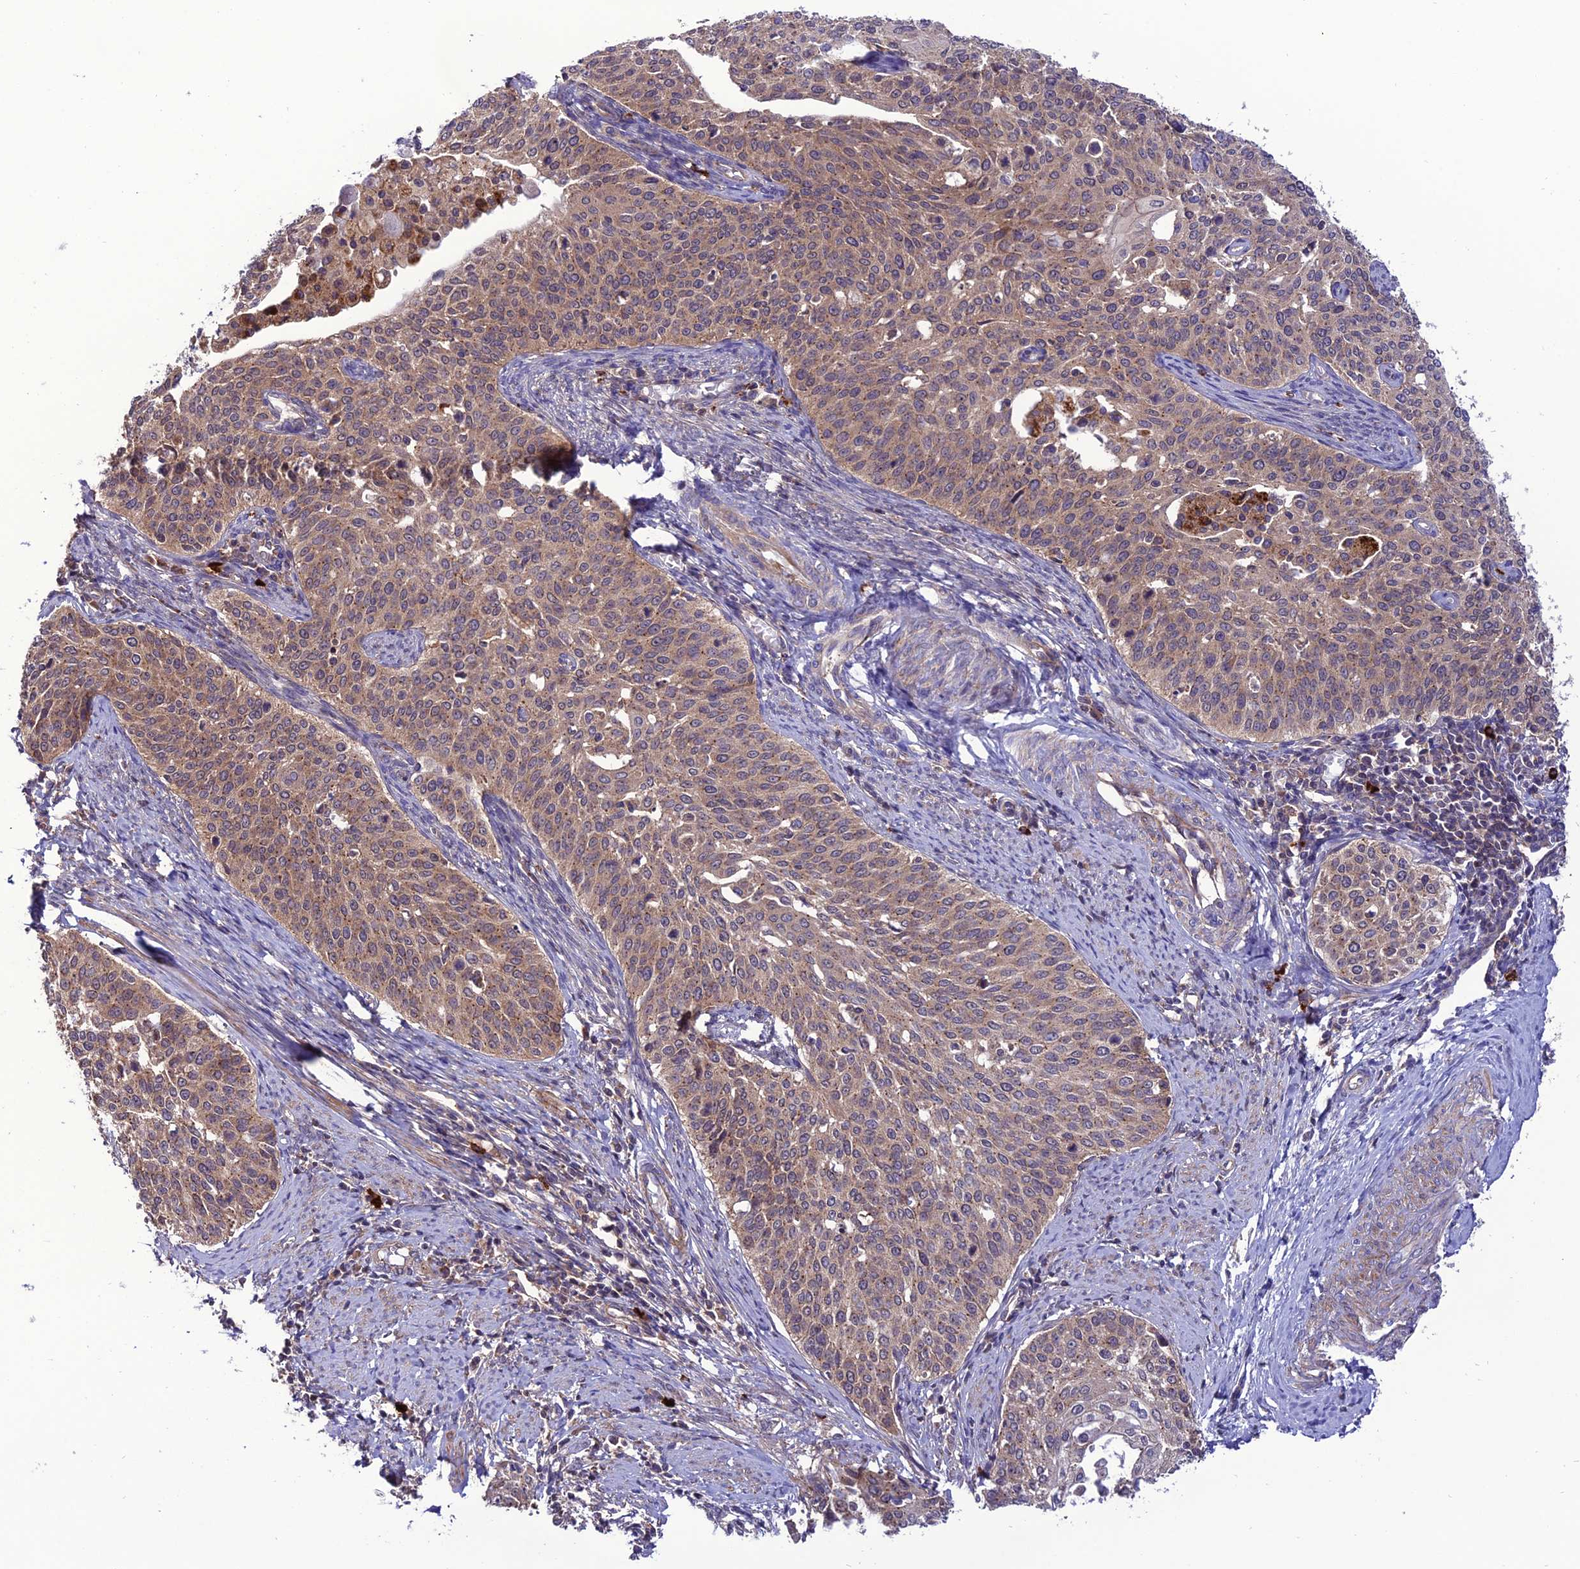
{"staining": {"intensity": "moderate", "quantity": ">75%", "location": "cytoplasmic/membranous"}, "tissue": "cervical cancer", "cell_type": "Tumor cells", "image_type": "cancer", "snomed": [{"axis": "morphology", "description": "Squamous cell carcinoma, NOS"}, {"axis": "topography", "description": "Cervix"}], "caption": "A brown stain labels moderate cytoplasmic/membranous positivity of a protein in human cervical squamous cell carcinoma tumor cells.", "gene": "PPIL3", "patient": {"sex": "female", "age": 44}}